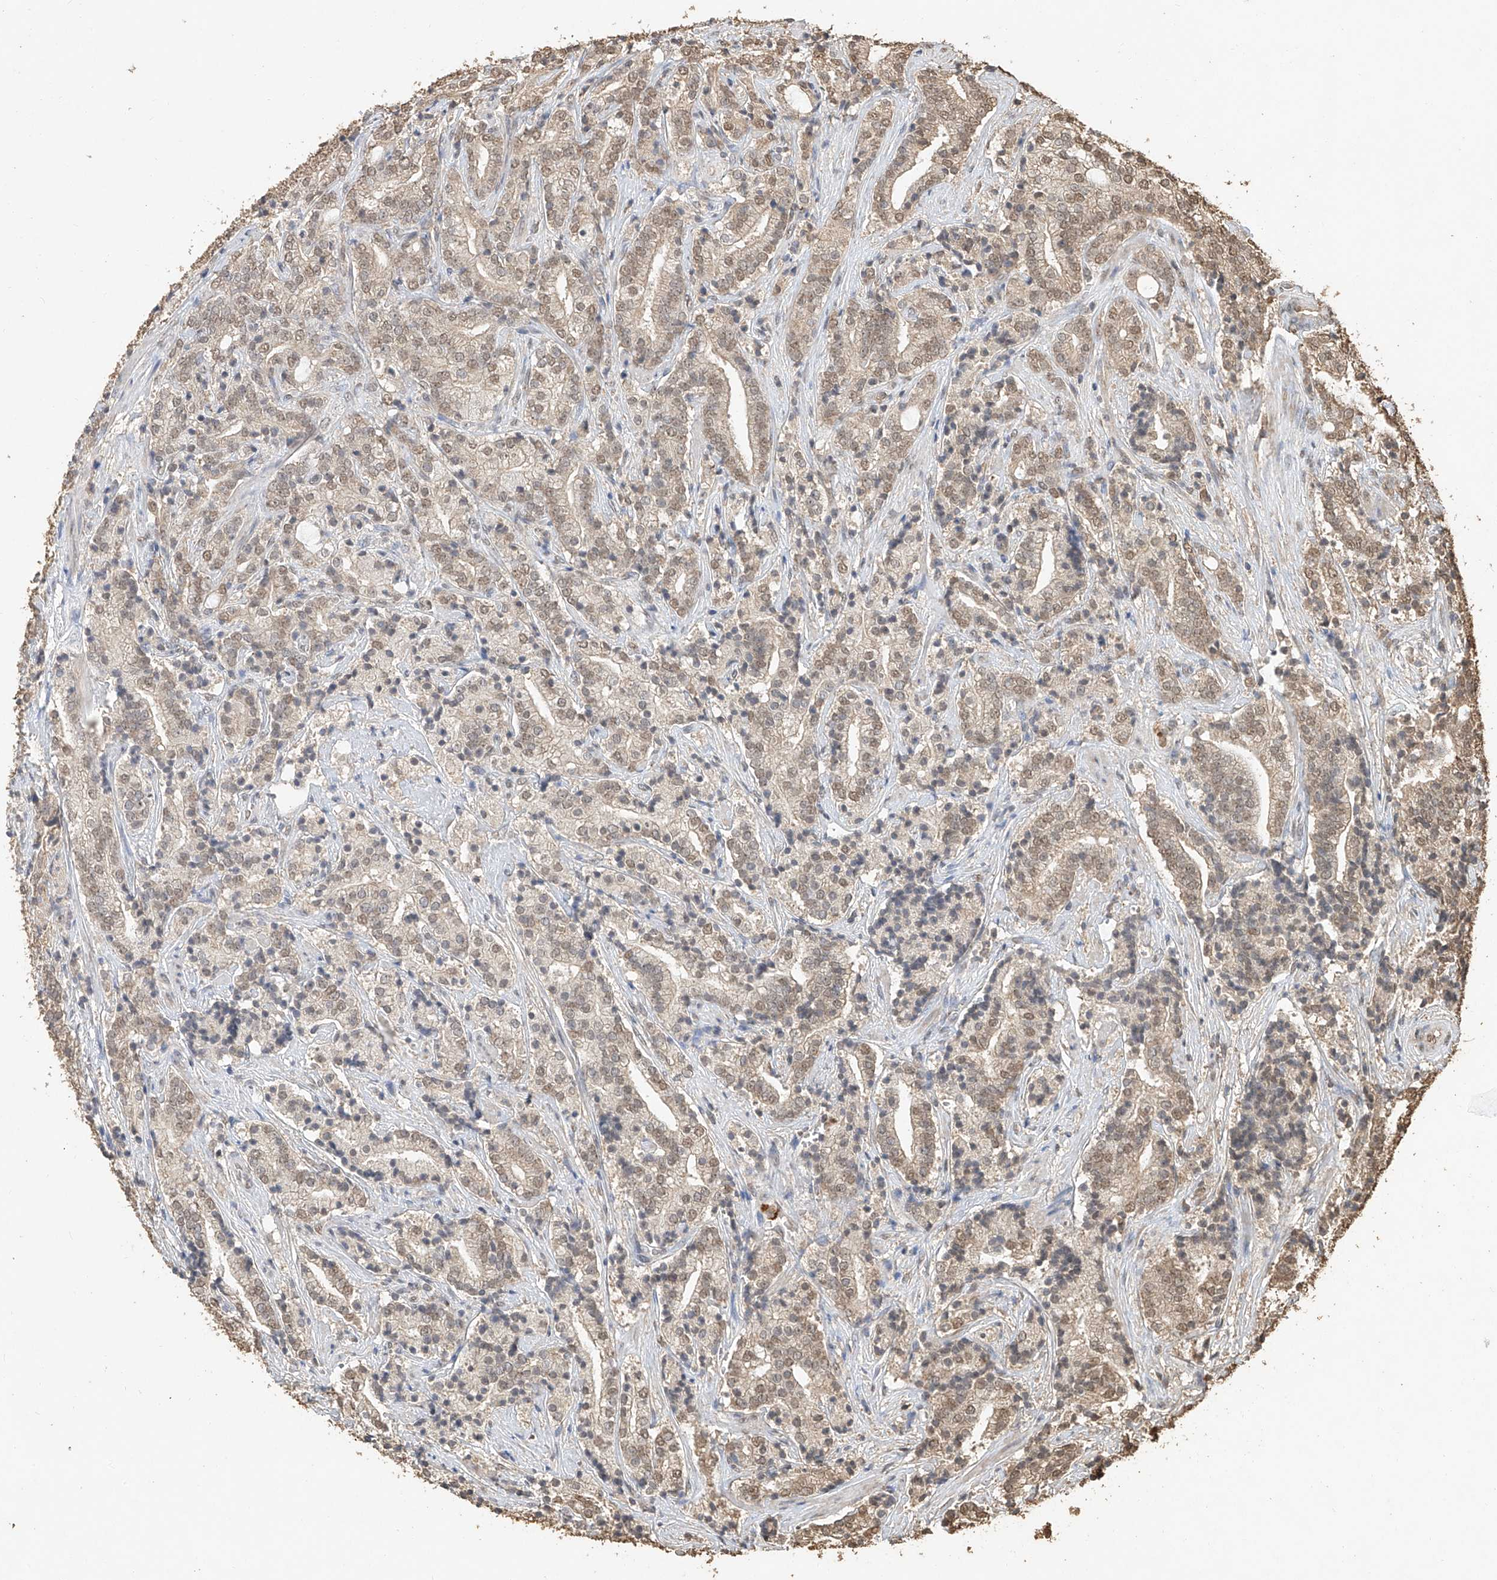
{"staining": {"intensity": "moderate", "quantity": ">75%", "location": "cytoplasmic/membranous,nuclear"}, "tissue": "prostate cancer", "cell_type": "Tumor cells", "image_type": "cancer", "snomed": [{"axis": "morphology", "description": "Adenocarcinoma, High grade"}, {"axis": "topography", "description": "Prostate"}], "caption": "Human prostate cancer (high-grade adenocarcinoma) stained with a brown dye demonstrates moderate cytoplasmic/membranous and nuclear positive staining in approximately >75% of tumor cells.", "gene": "ELOVL1", "patient": {"sex": "male", "age": 57}}